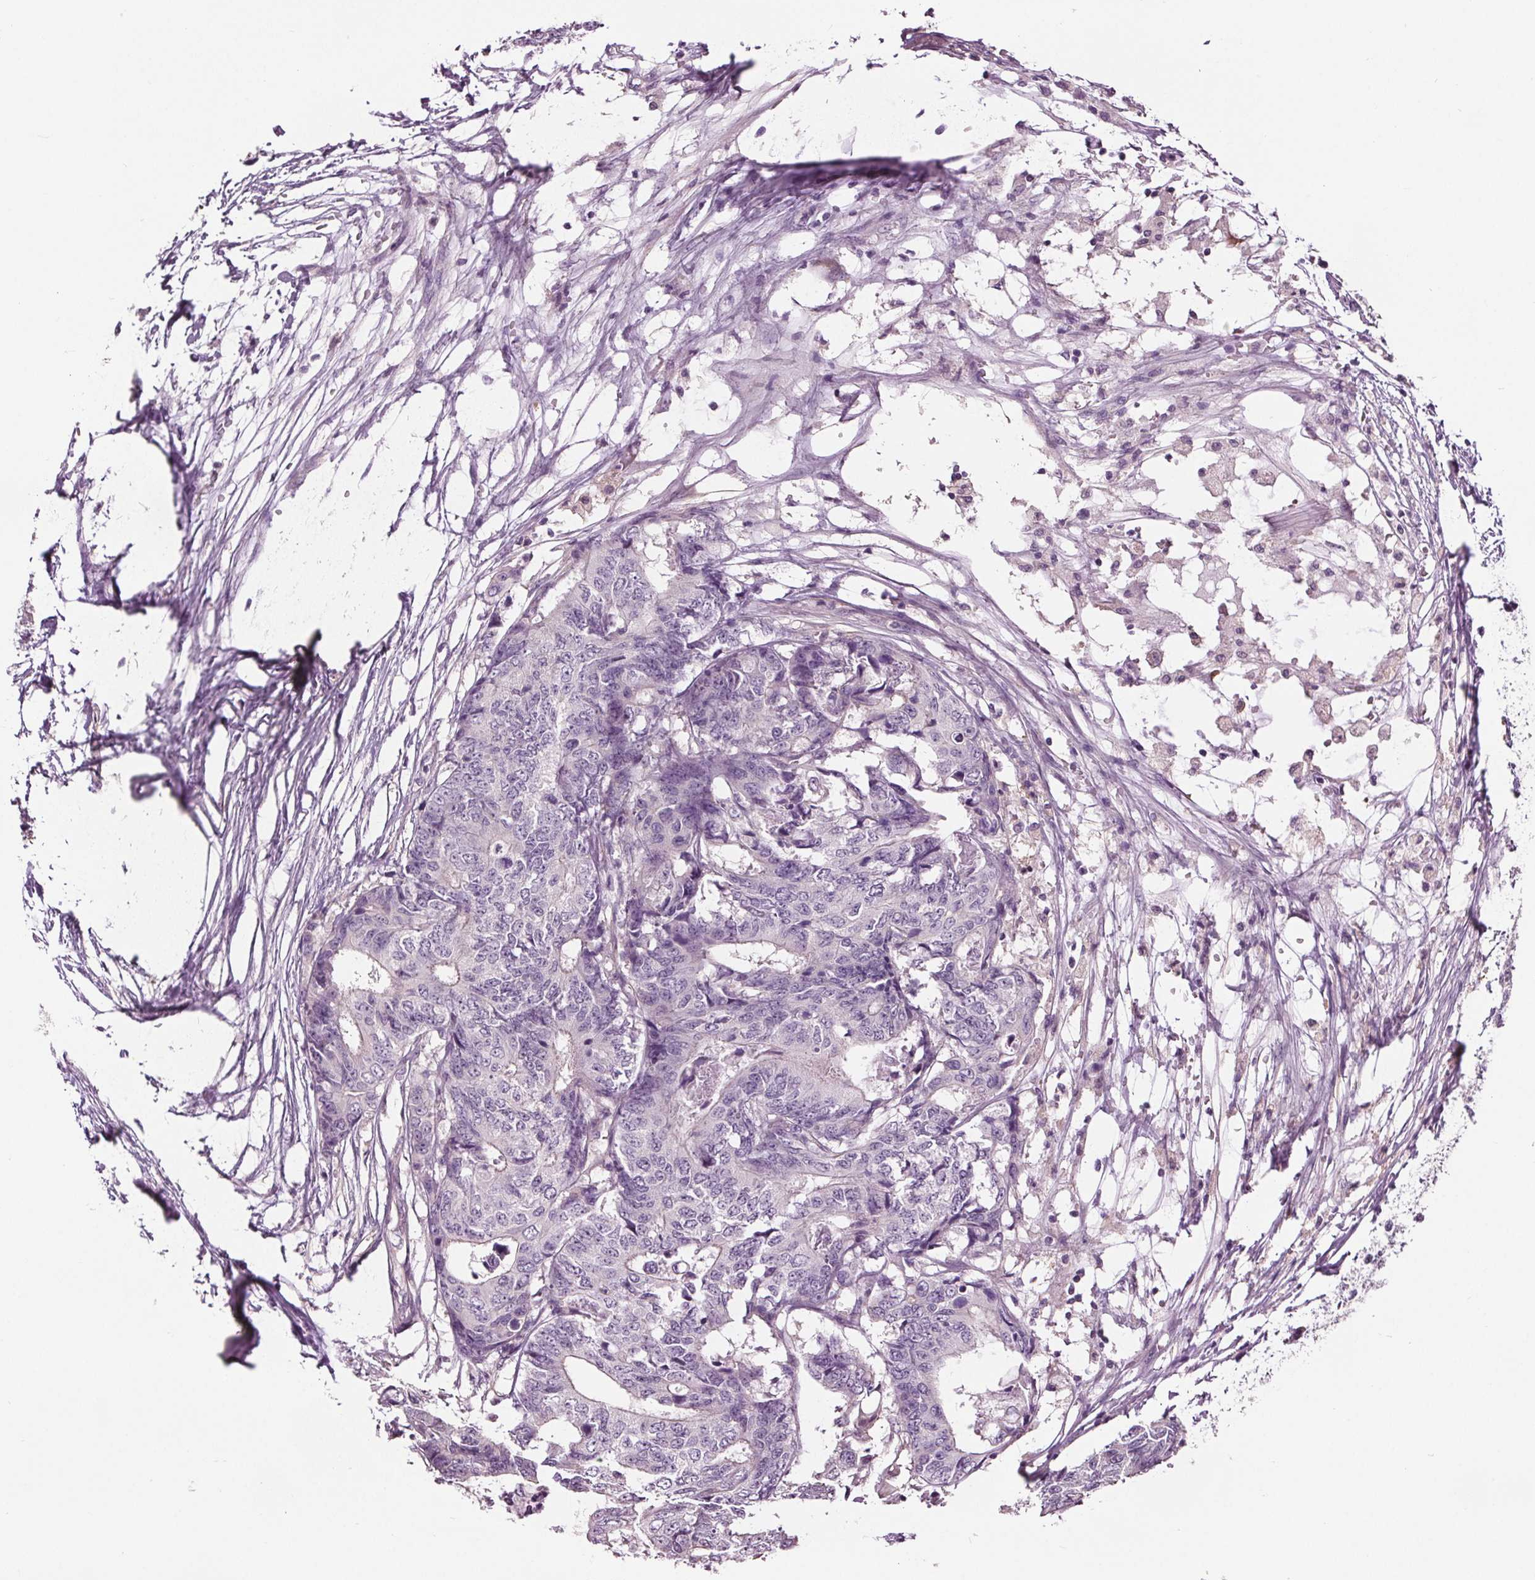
{"staining": {"intensity": "negative", "quantity": "none", "location": "none"}, "tissue": "colorectal cancer", "cell_type": "Tumor cells", "image_type": "cancer", "snomed": [{"axis": "morphology", "description": "Adenocarcinoma, NOS"}, {"axis": "topography", "description": "Colon"}], "caption": "There is no significant expression in tumor cells of colorectal cancer (adenocarcinoma).", "gene": "RASA1", "patient": {"sex": "female", "age": 48}}